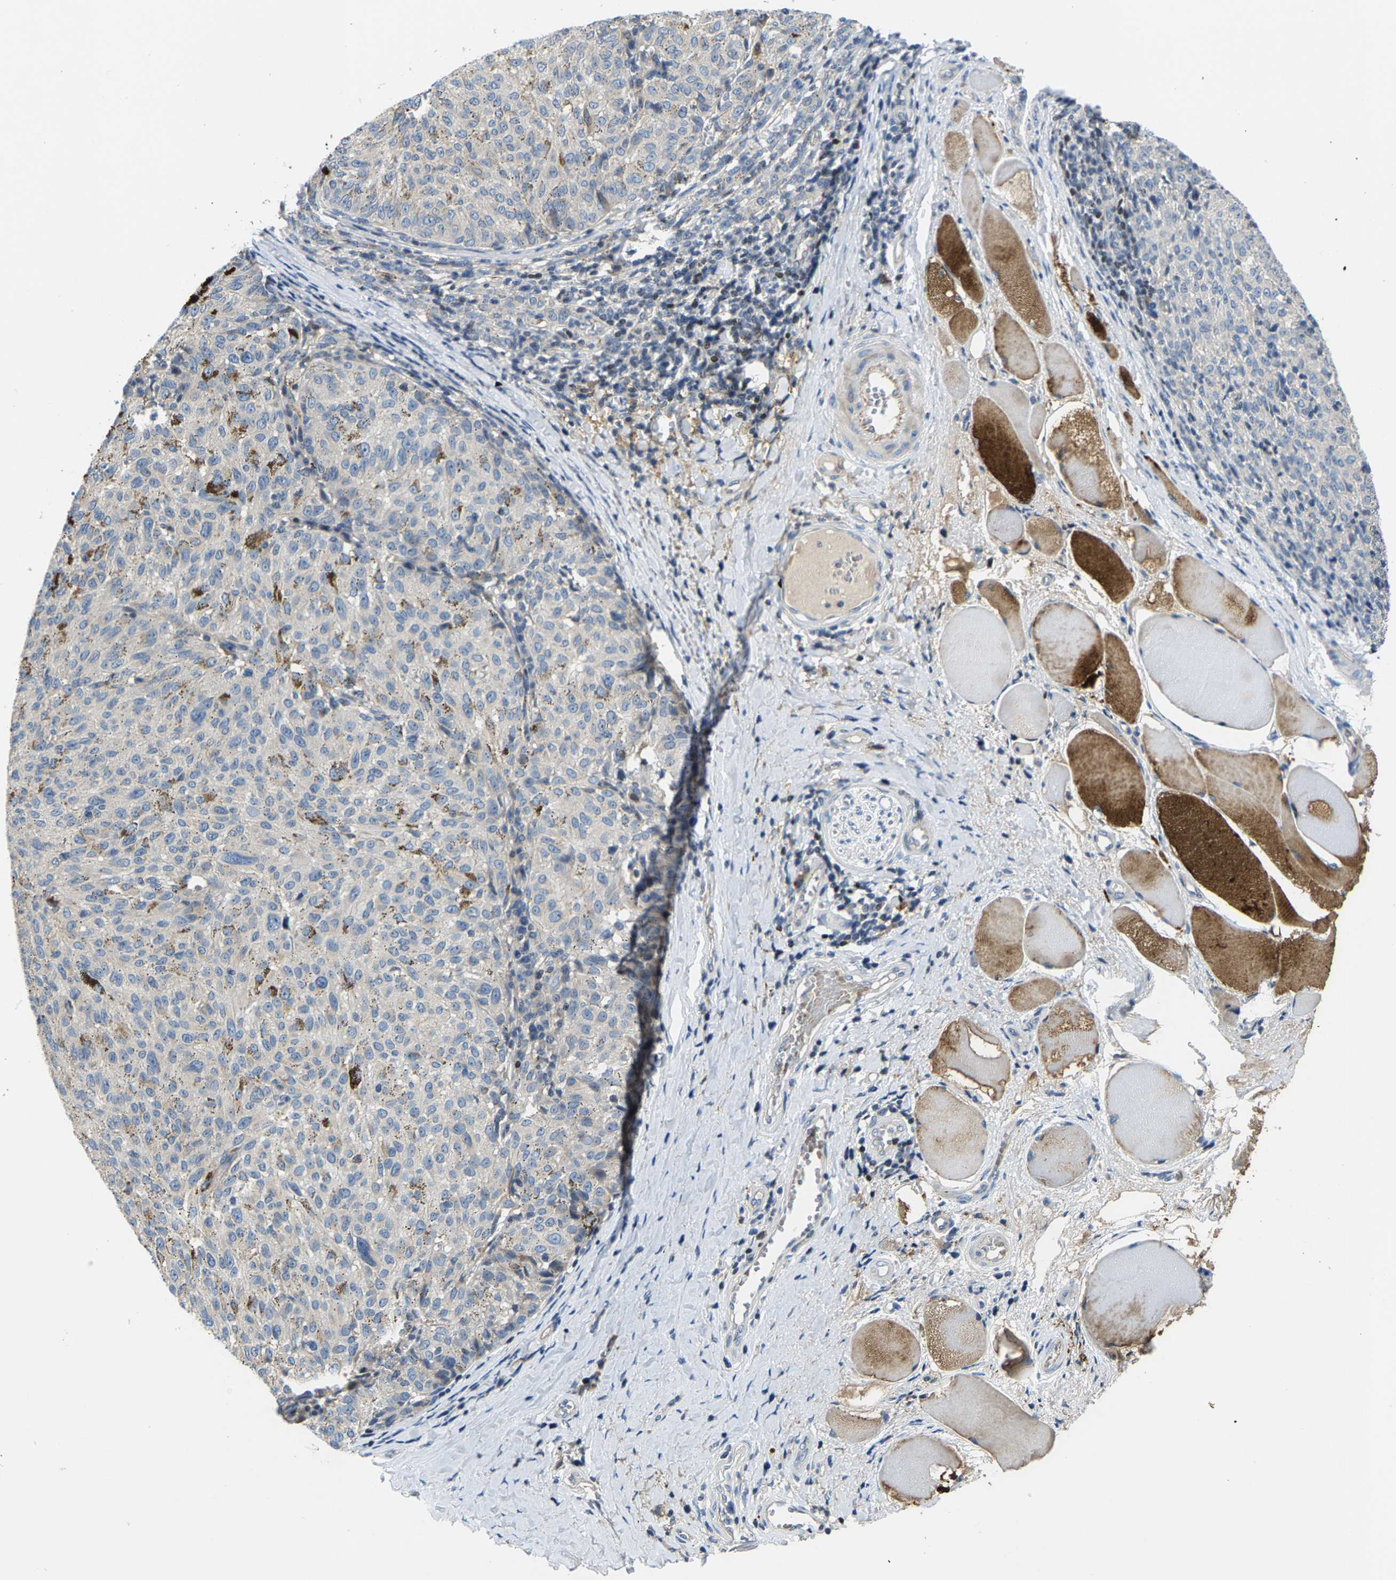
{"staining": {"intensity": "negative", "quantity": "none", "location": "none"}, "tissue": "melanoma", "cell_type": "Tumor cells", "image_type": "cancer", "snomed": [{"axis": "morphology", "description": "Malignant melanoma, NOS"}, {"axis": "topography", "description": "Skin"}], "caption": "Human melanoma stained for a protein using immunohistochemistry (IHC) displays no staining in tumor cells.", "gene": "AGBL3", "patient": {"sex": "female", "age": 72}}